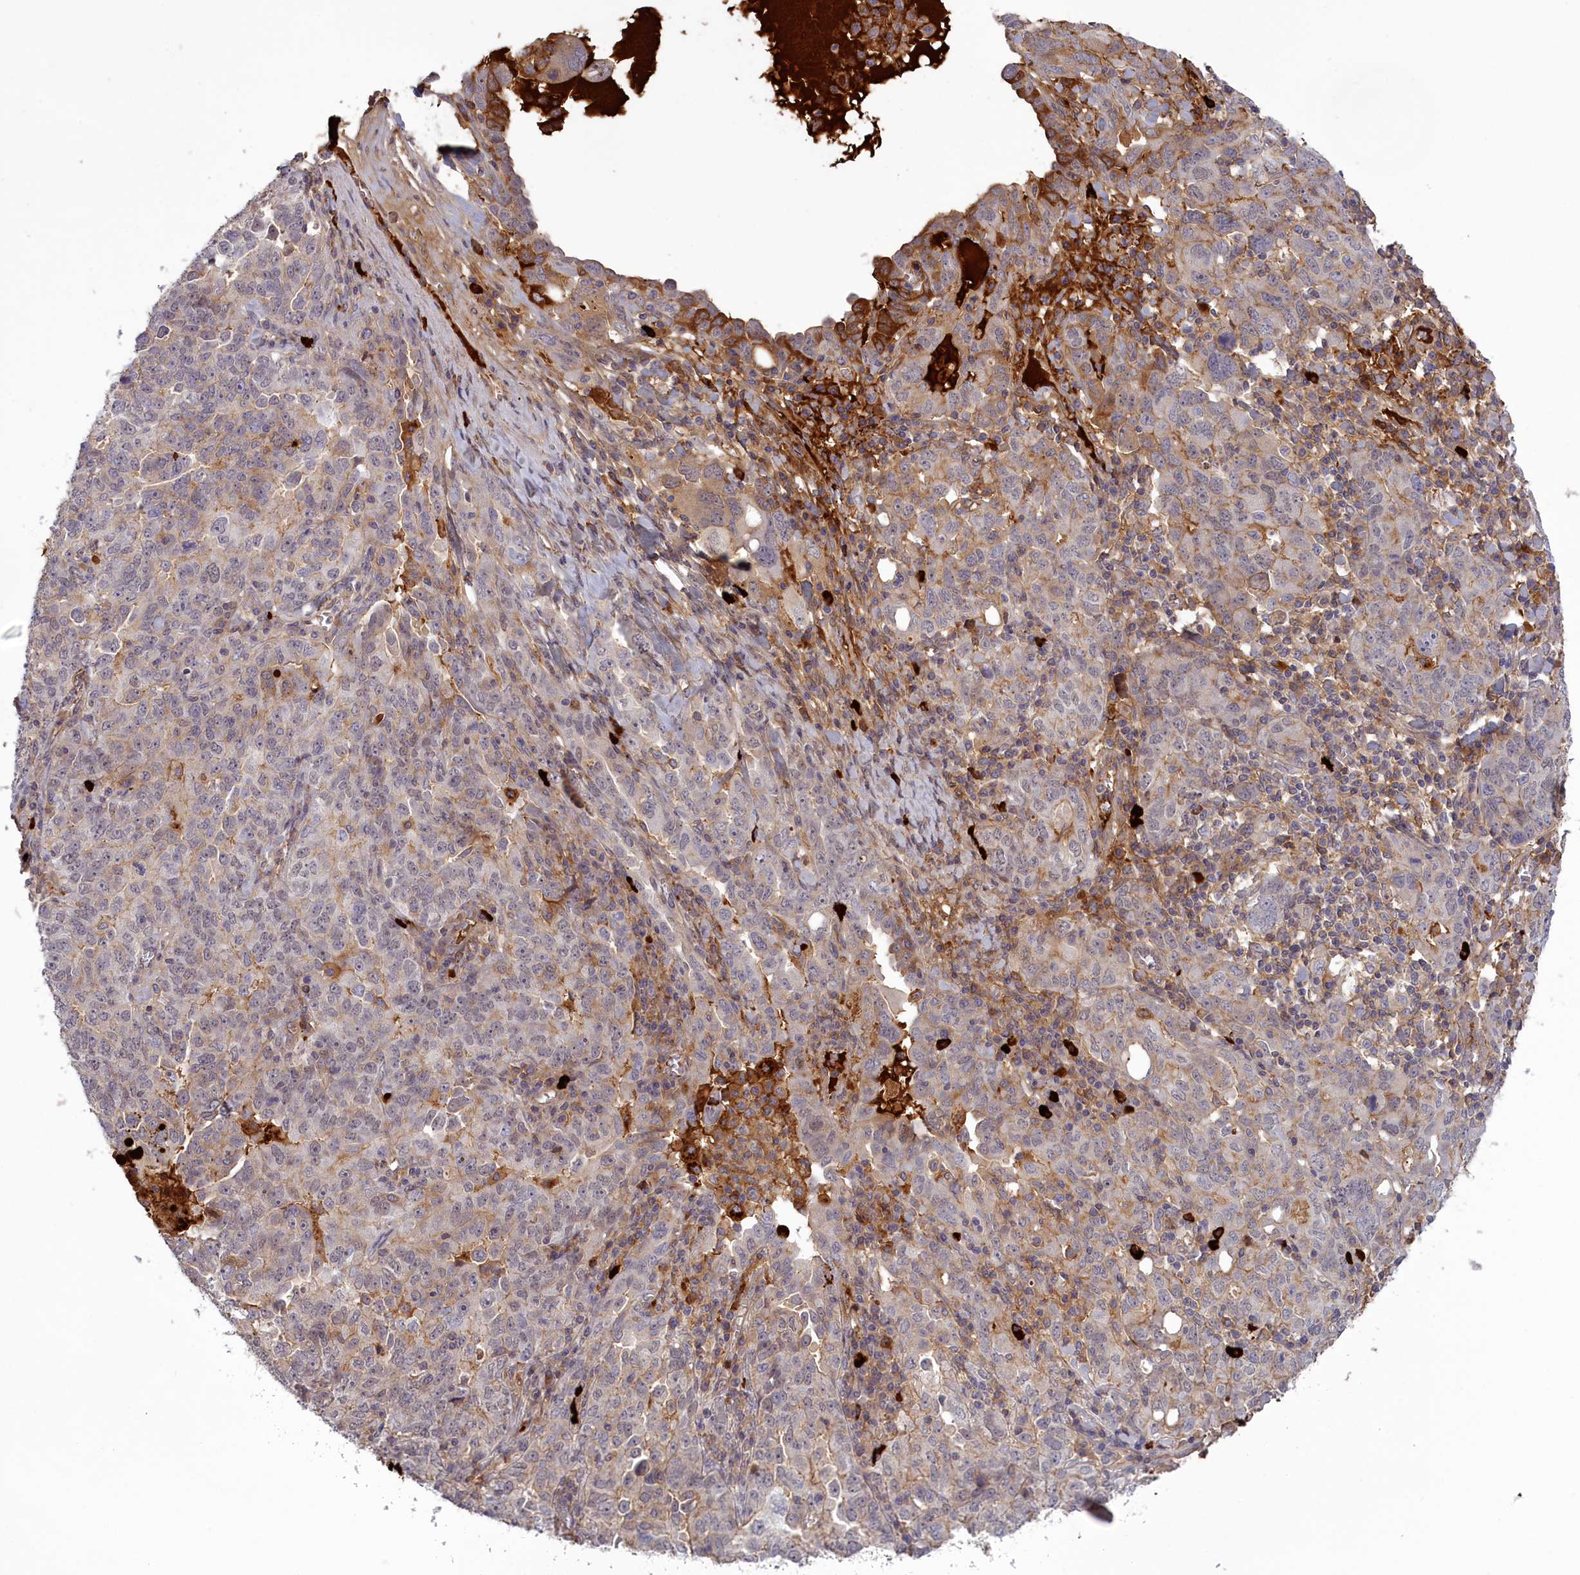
{"staining": {"intensity": "moderate", "quantity": "<25%", "location": "cytoplasmic/membranous"}, "tissue": "ovarian cancer", "cell_type": "Tumor cells", "image_type": "cancer", "snomed": [{"axis": "morphology", "description": "Carcinoma, endometroid"}, {"axis": "topography", "description": "Ovary"}], "caption": "Ovarian endometroid carcinoma tissue displays moderate cytoplasmic/membranous positivity in approximately <25% of tumor cells, visualized by immunohistochemistry.", "gene": "RRAD", "patient": {"sex": "female", "age": 62}}